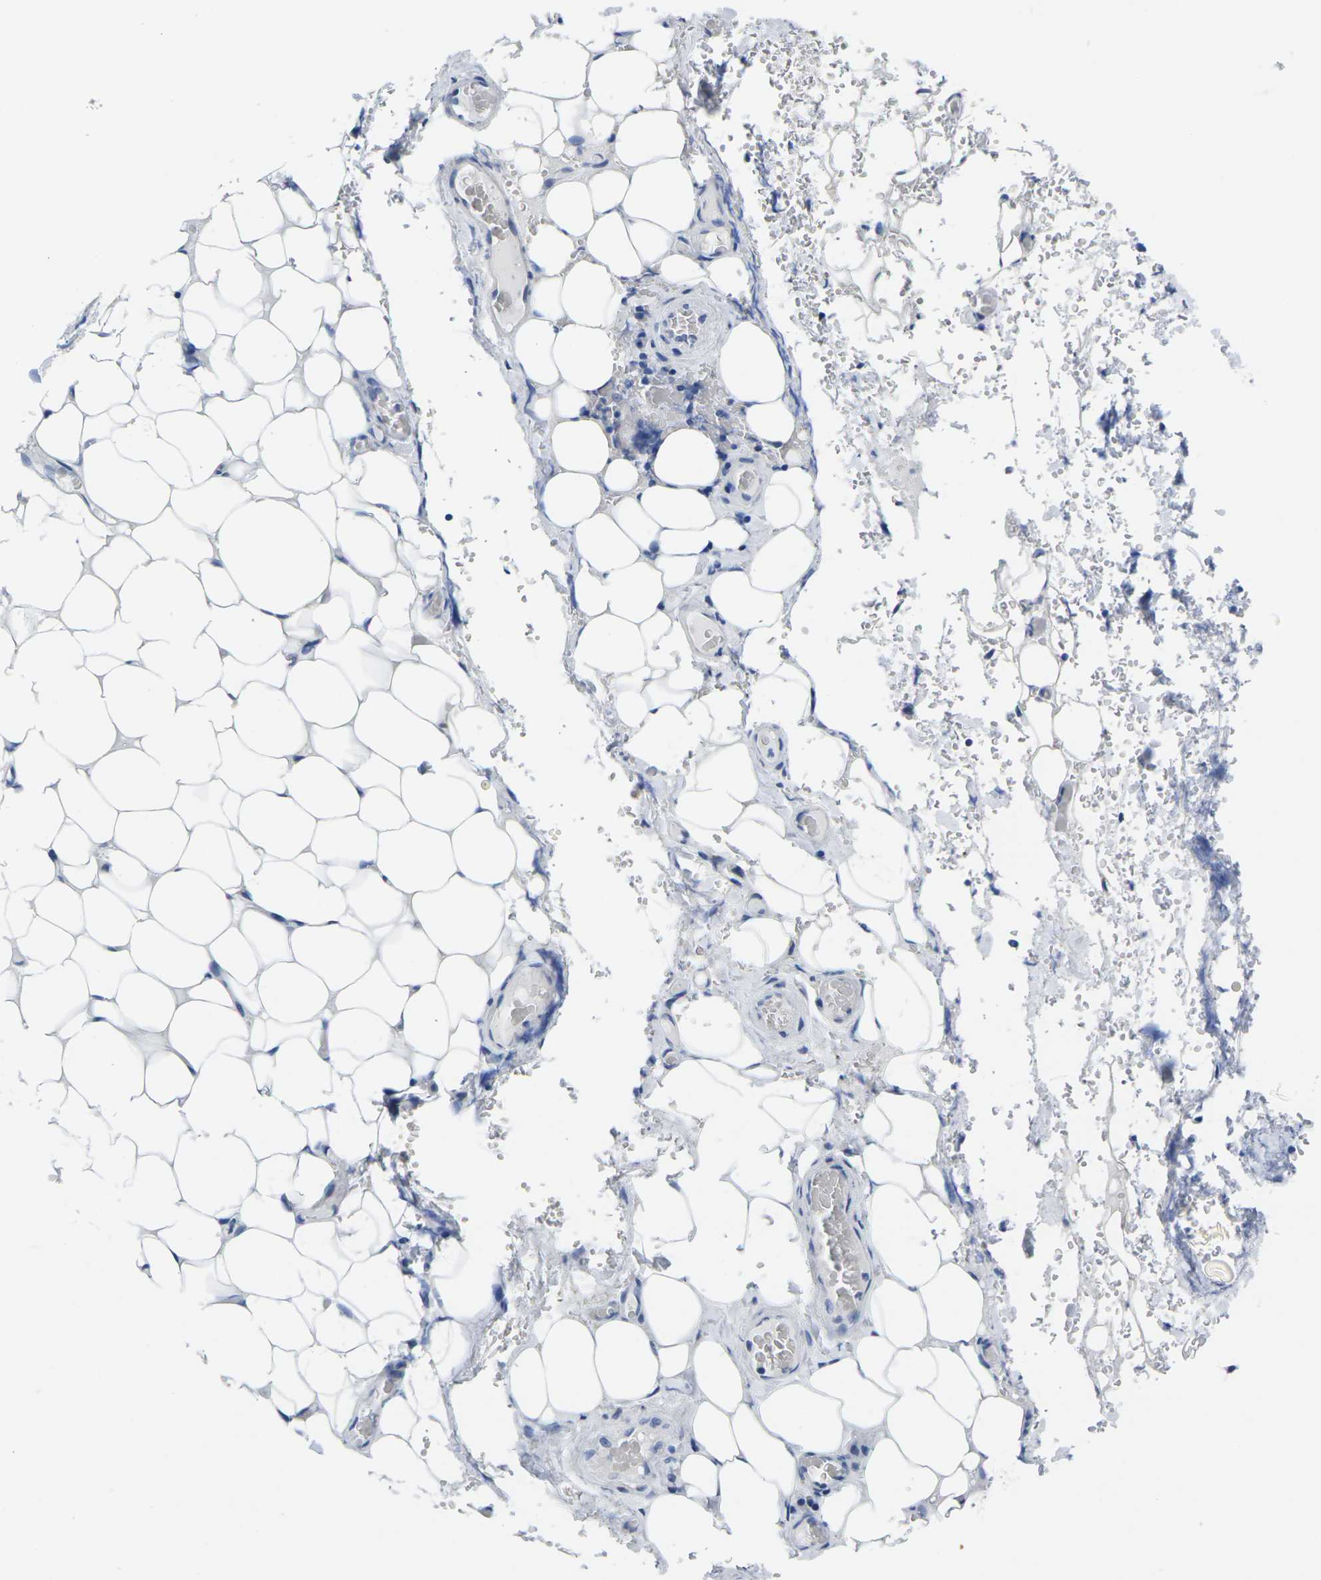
{"staining": {"intensity": "negative", "quantity": "none", "location": "none"}, "tissue": "adipose tissue", "cell_type": "Adipocytes", "image_type": "normal", "snomed": [{"axis": "morphology", "description": "Normal tissue, NOS"}, {"axis": "morphology", "description": "Adenocarcinoma, NOS"}, {"axis": "topography", "description": "Esophagus"}], "caption": "This is an immunohistochemistry (IHC) photomicrograph of unremarkable human adipose tissue. There is no positivity in adipocytes.", "gene": "CRK", "patient": {"sex": "male", "age": 62}}